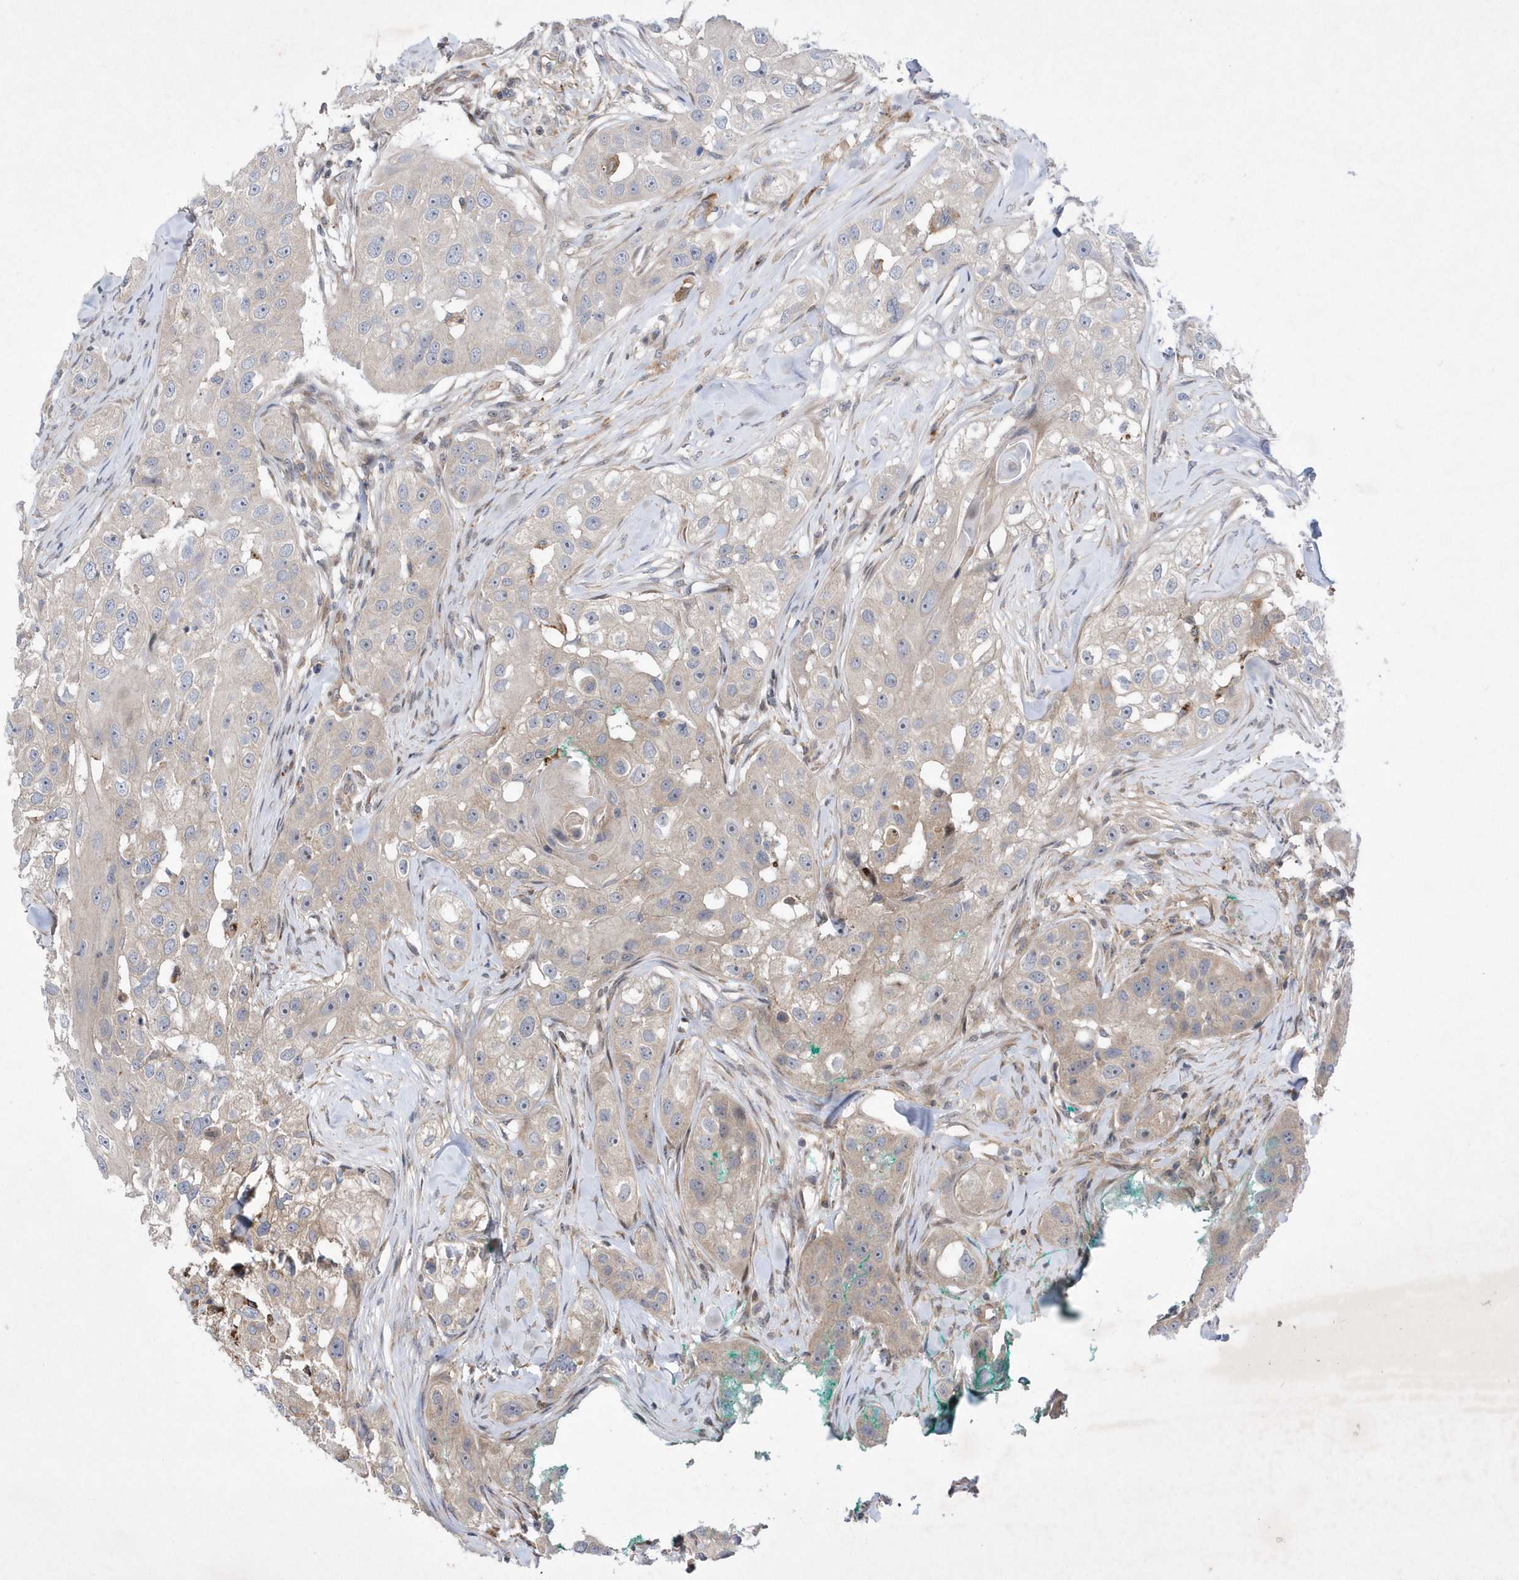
{"staining": {"intensity": "weak", "quantity": "<25%", "location": "cytoplasmic/membranous"}, "tissue": "head and neck cancer", "cell_type": "Tumor cells", "image_type": "cancer", "snomed": [{"axis": "morphology", "description": "Normal tissue, NOS"}, {"axis": "morphology", "description": "Squamous cell carcinoma, NOS"}, {"axis": "topography", "description": "Skeletal muscle"}, {"axis": "topography", "description": "Head-Neck"}], "caption": "Immunohistochemical staining of human head and neck squamous cell carcinoma shows no significant positivity in tumor cells. (Stains: DAB (3,3'-diaminobenzidine) immunohistochemistry with hematoxylin counter stain, Microscopy: brightfield microscopy at high magnification).", "gene": "LONRF2", "patient": {"sex": "male", "age": 51}}